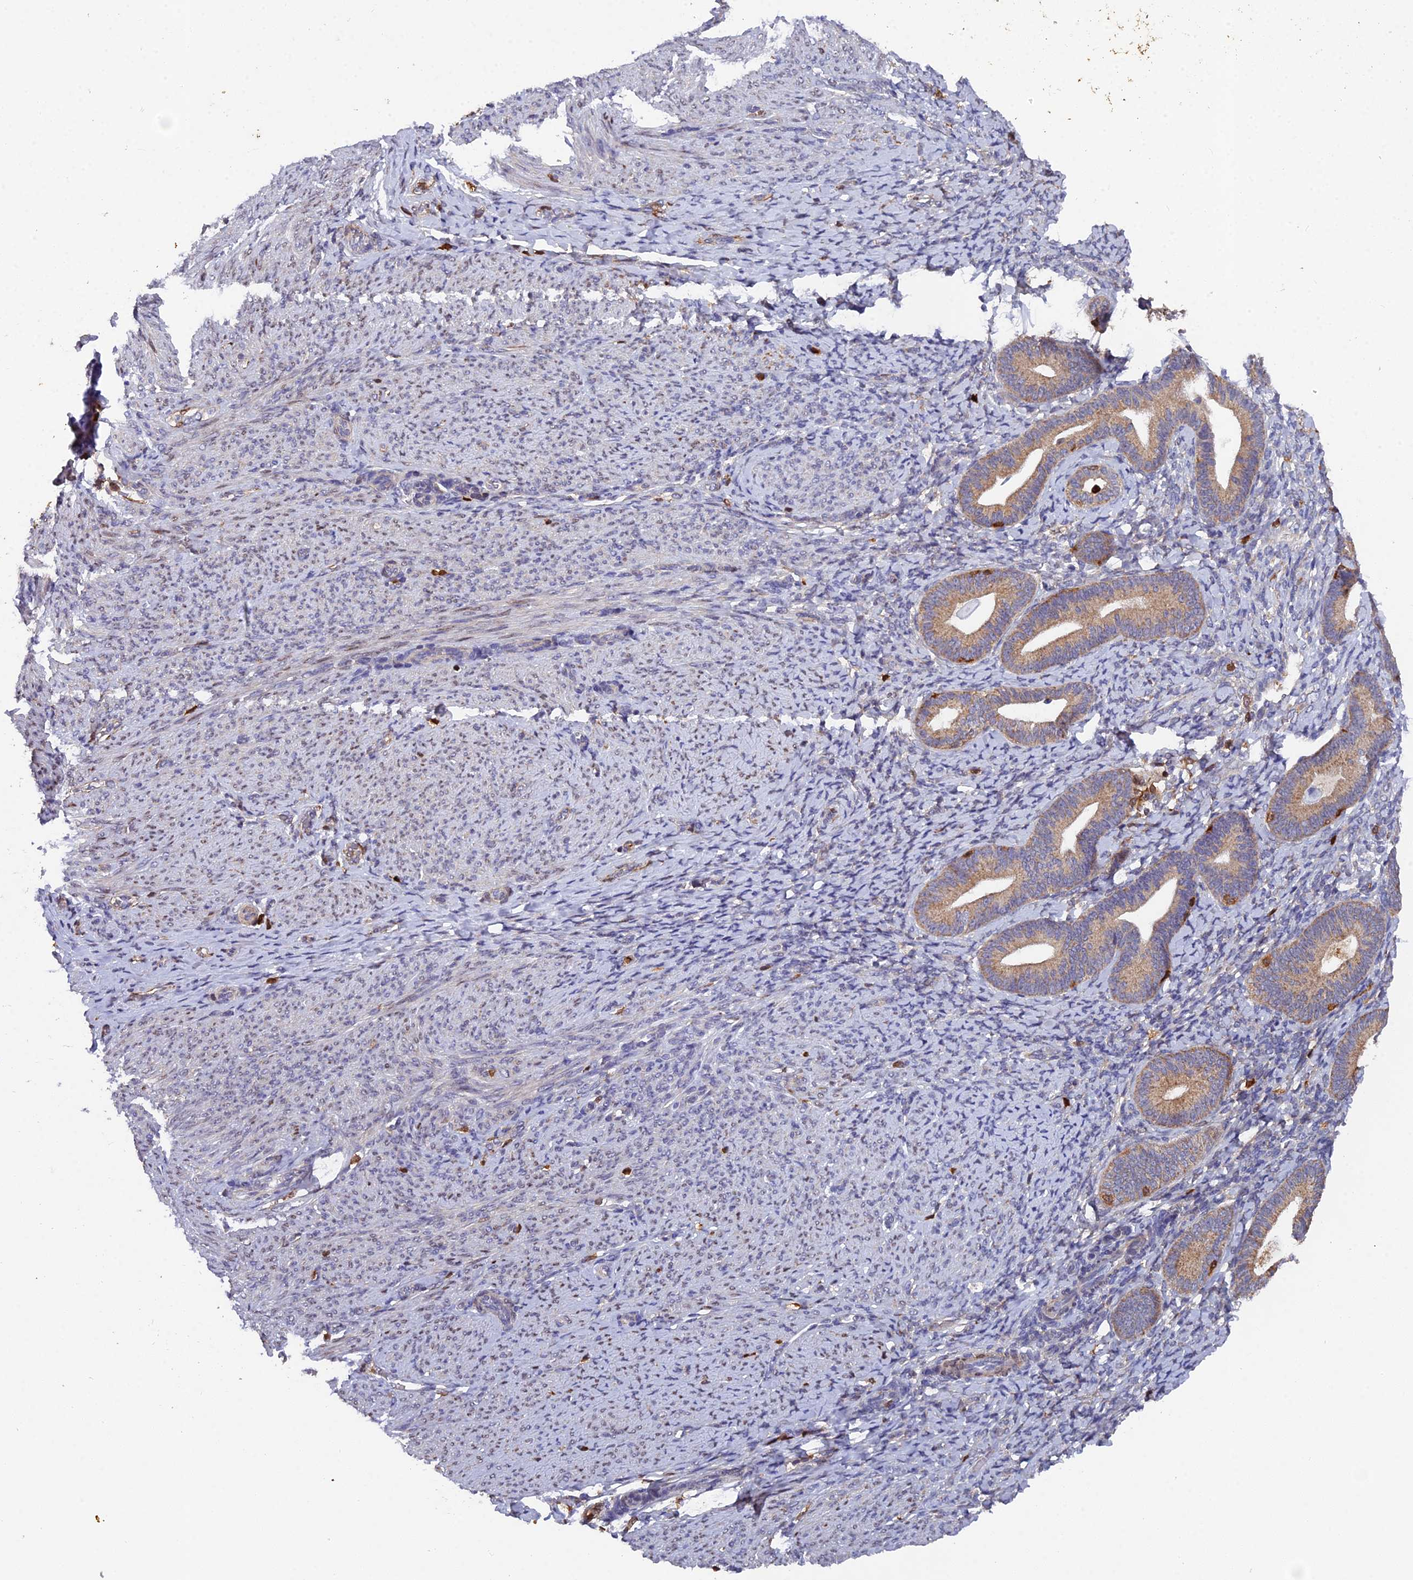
{"staining": {"intensity": "negative", "quantity": "none", "location": "none"}, "tissue": "endometrium", "cell_type": "Cells in endometrial stroma", "image_type": "normal", "snomed": [{"axis": "morphology", "description": "Normal tissue, NOS"}, {"axis": "topography", "description": "Endometrium"}], "caption": "The micrograph displays no significant expression in cells in endometrial stroma of endometrium.", "gene": "GALK2", "patient": {"sex": "female", "age": 65}}